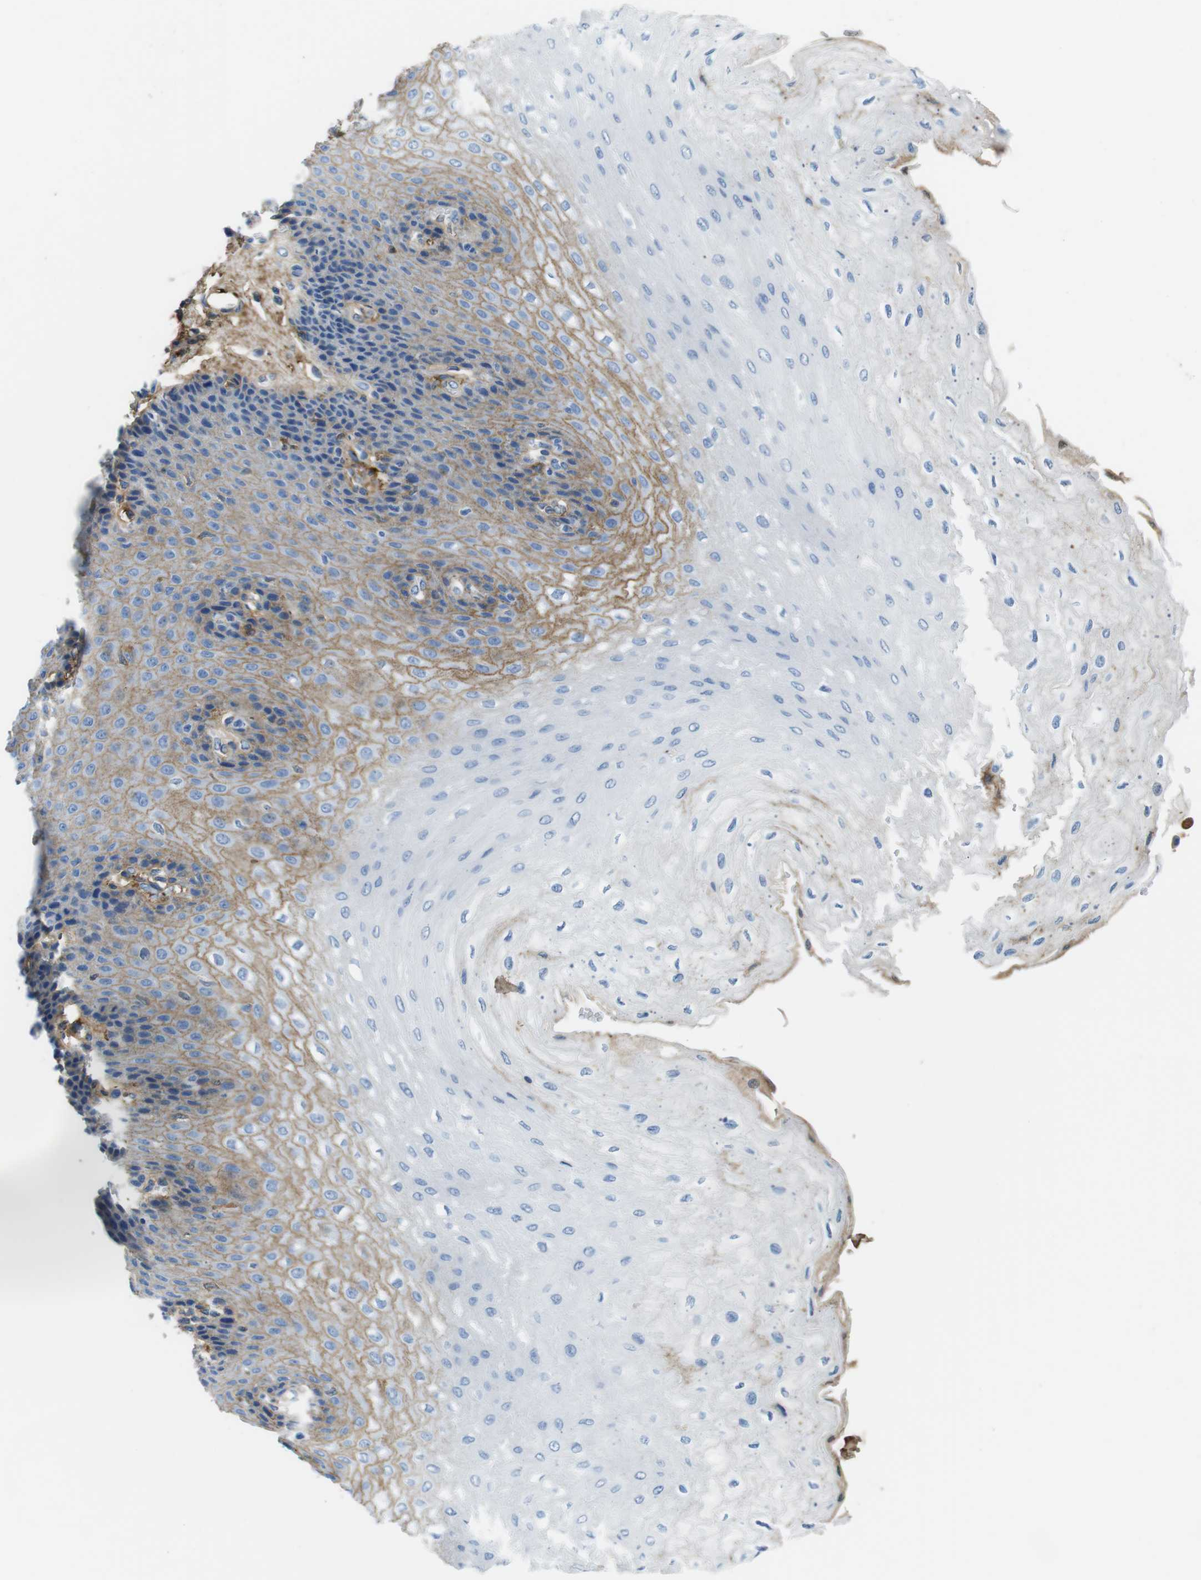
{"staining": {"intensity": "weak", "quantity": "25%-75%", "location": "cytoplasmic/membranous"}, "tissue": "esophagus", "cell_type": "Squamous epithelial cells", "image_type": "normal", "snomed": [{"axis": "morphology", "description": "Normal tissue, NOS"}, {"axis": "topography", "description": "Esophagus"}], "caption": "Squamous epithelial cells exhibit low levels of weak cytoplasmic/membranous staining in about 25%-75% of cells in unremarkable esophagus. (Stains: DAB in brown, nuclei in blue, Microscopy: brightfield microscopy at high magnification).", "gene": "IGKC", "patient": {"sex": "female", "age": 72}}